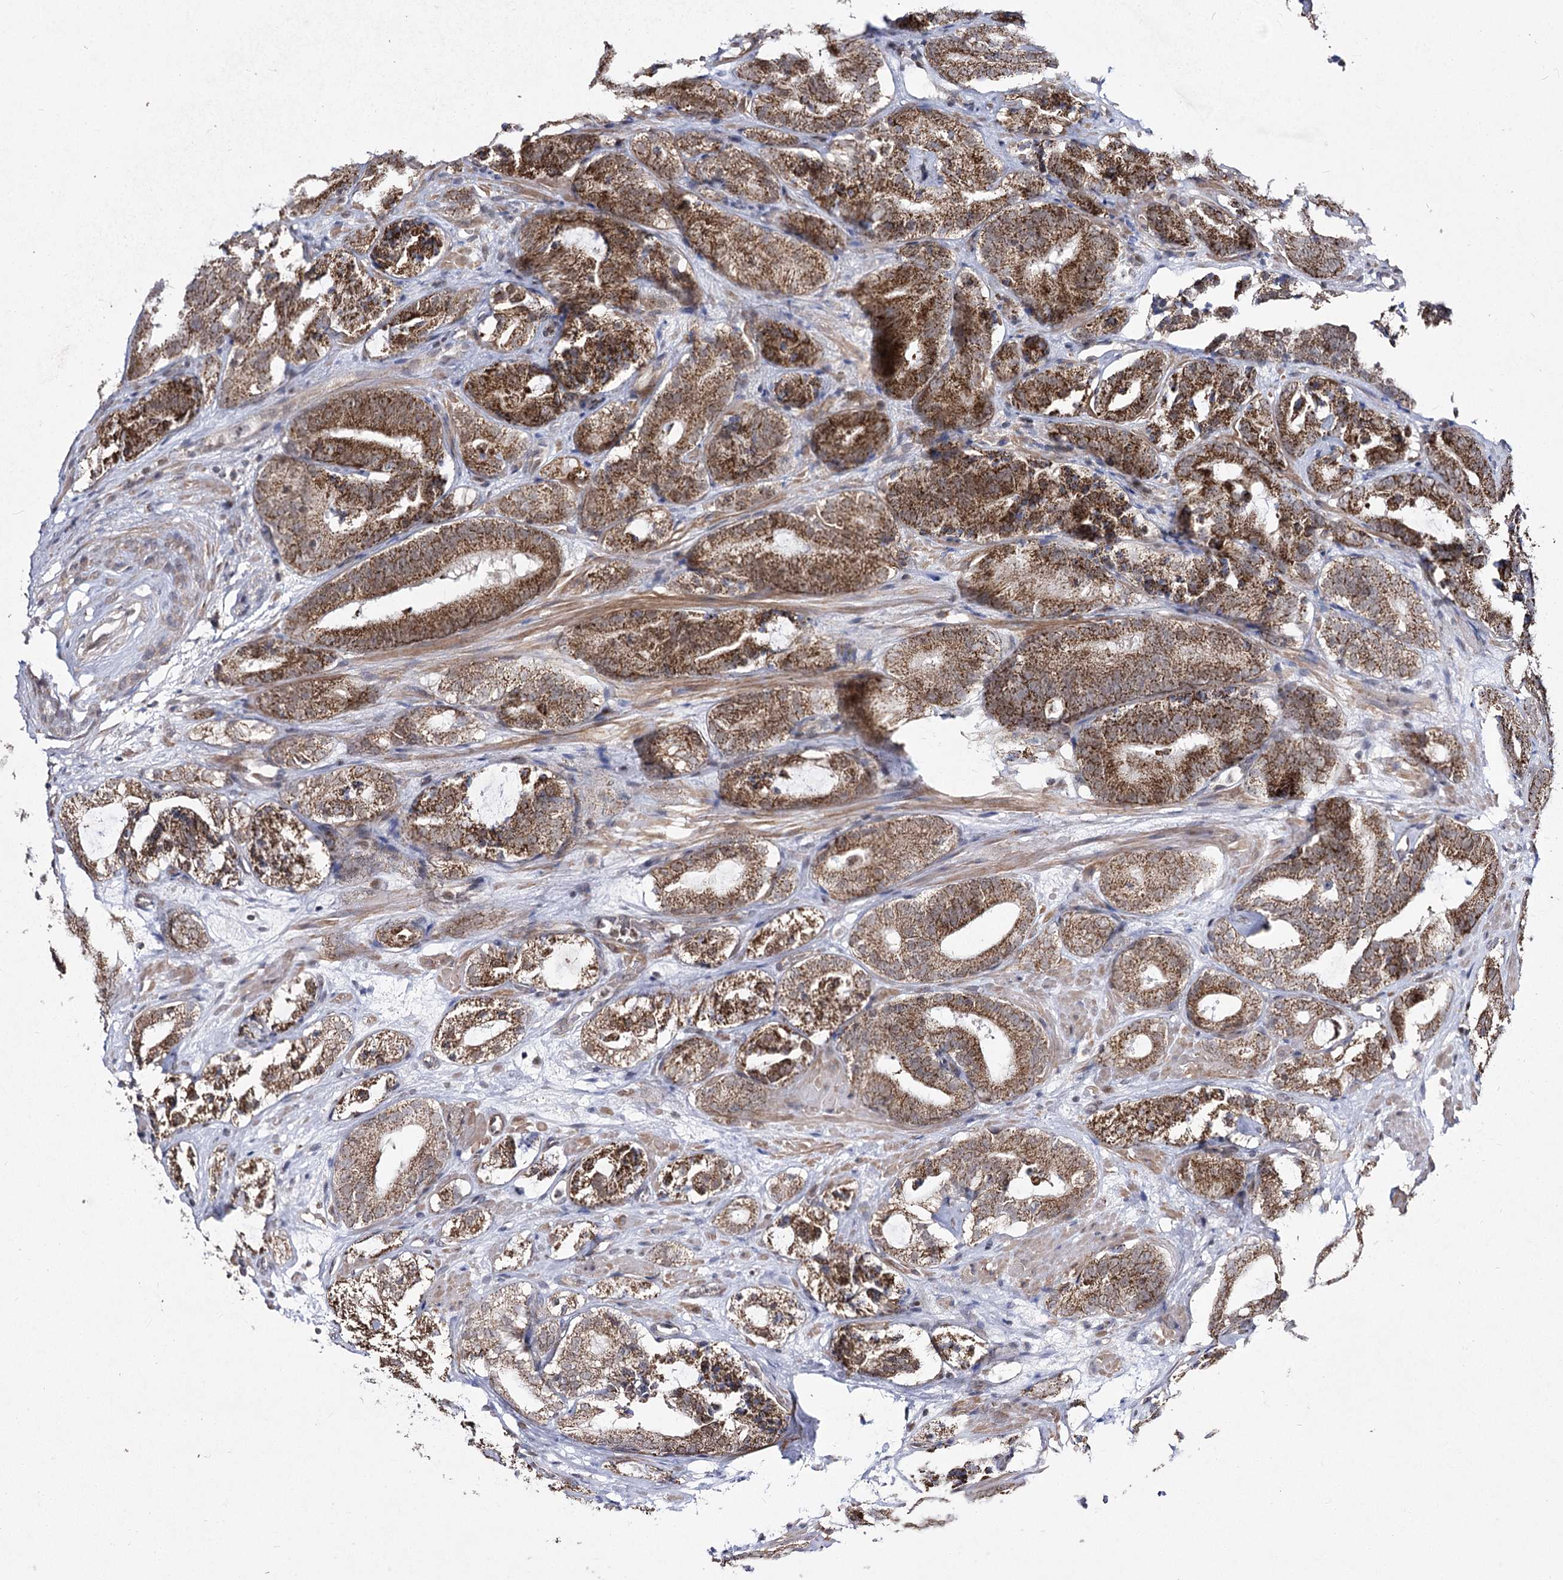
{"staining": {"intensity": "strong", "quantity": ">75%", "location": "cytoplasmic/membranous"}, "tissue": "prostate cancer", "cell_type": "Tumor cells", "image_type": "cancer", "snomed": [{"axis": "morphology", "description": "Adenocarcinoma, High grade"}, {"axis": "topography", "description": "Prostate"}], "caption": "High-magnification brightfield microscopy of prostate adenocarcinoma (high-grade) stained with DAB (brown) and counterstained with hematoxylin (blue). tumor cells exhibit strong cytoplasmic/membranous expression is seen in approximately>75% of cells. (IHC, brightfield microscopy, high magnification).", "gene": "SLC4A1AP", "patient": {"sex": "male", "age": 57}}